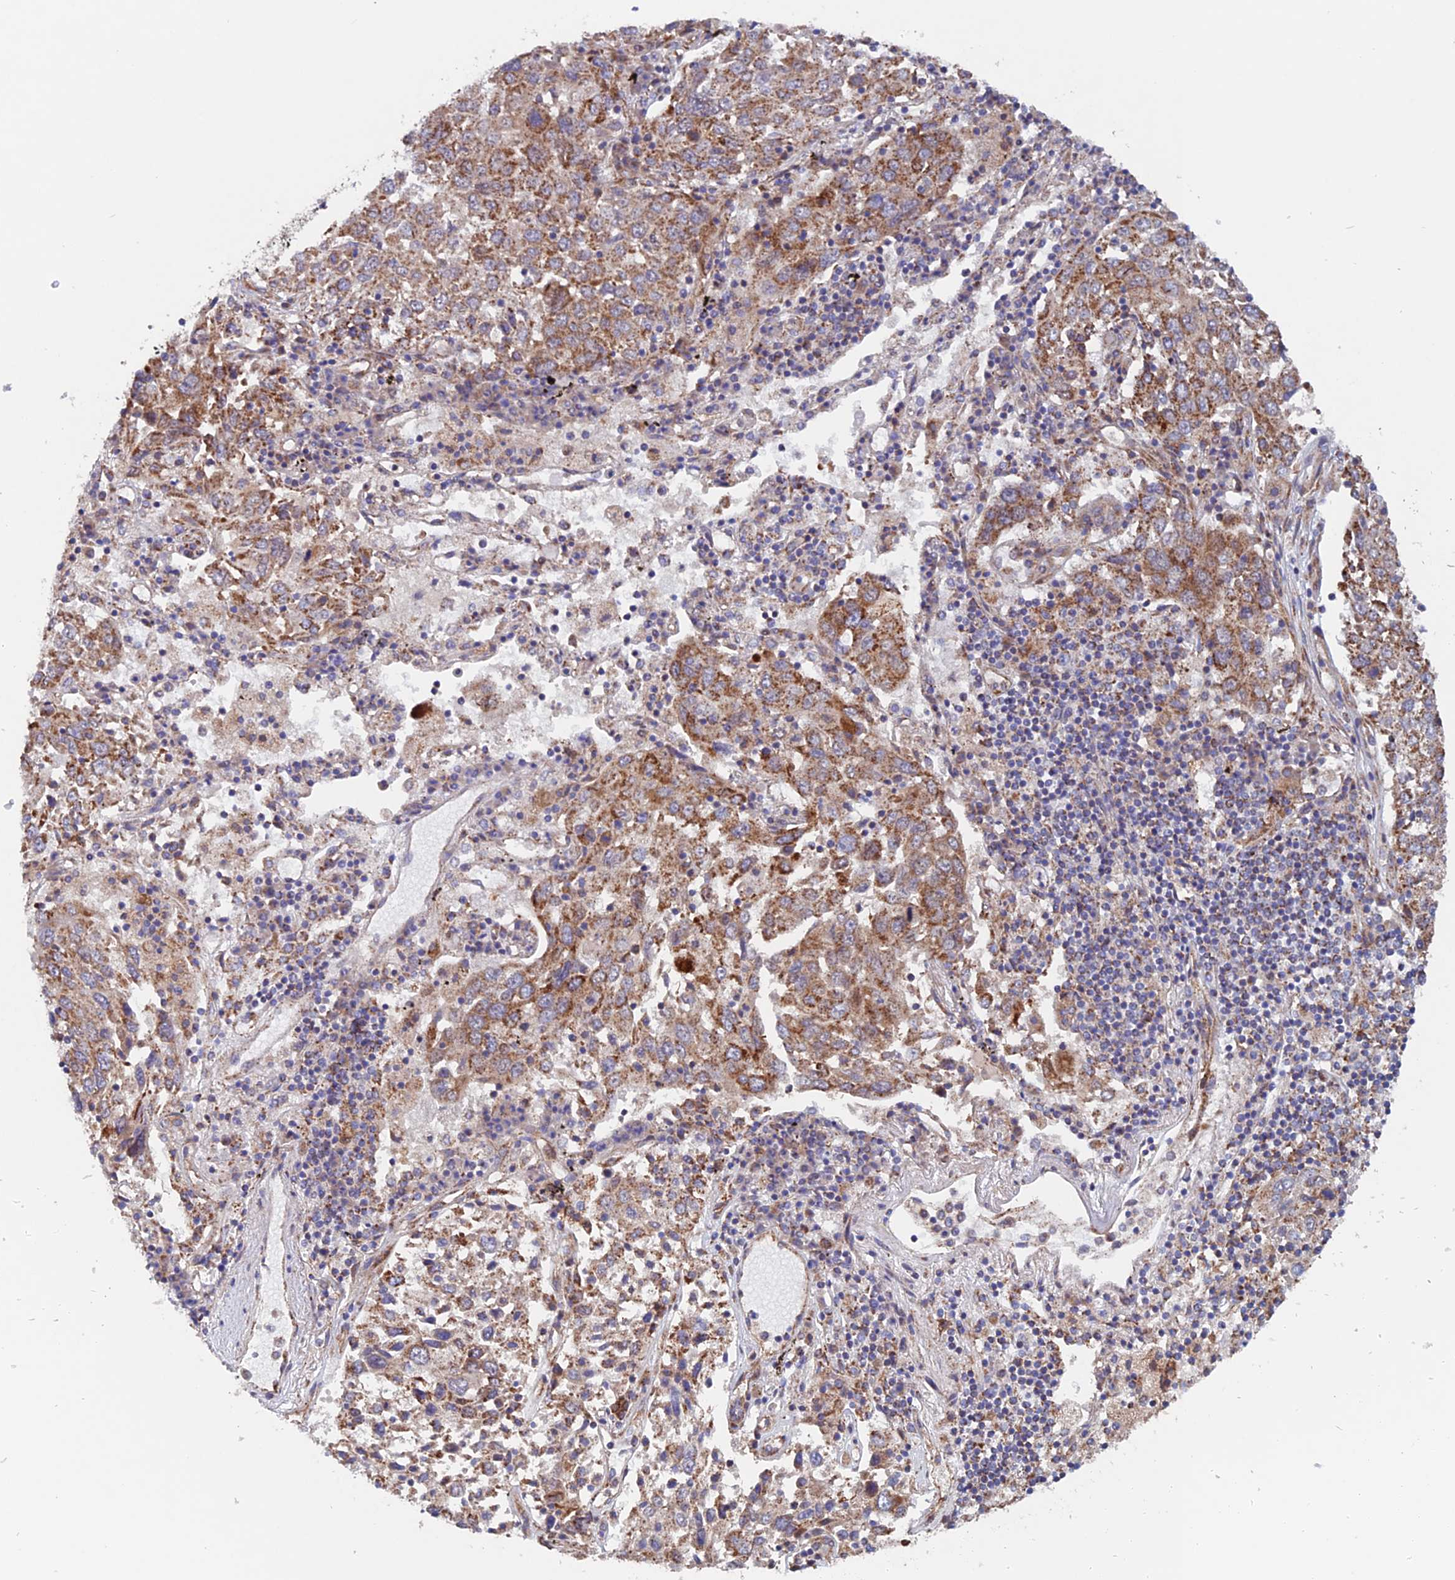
{"staining": {"intensity": "moderate", "quantity": ">75%", "location": "cytoplasmic/membranous"}, "tissue": "lung cancer", "cell_type": "Tumor cells", "image_type": "cancer", "snomed": [{"axis": "morphology", "description": "Squamous cell carcinoma, NOS"}, {"axis": "topography", "description": "Lung"}], "caption": "High-power microscopy captured an immunohistochemistry histopathology image of lung squamous cell carcinoma, revealing moderate cytoplasmic/membranous staining in about >75% of tumor cells.", "gene": "MRPL1", "patient": {"sex": "male", "age": 65}}